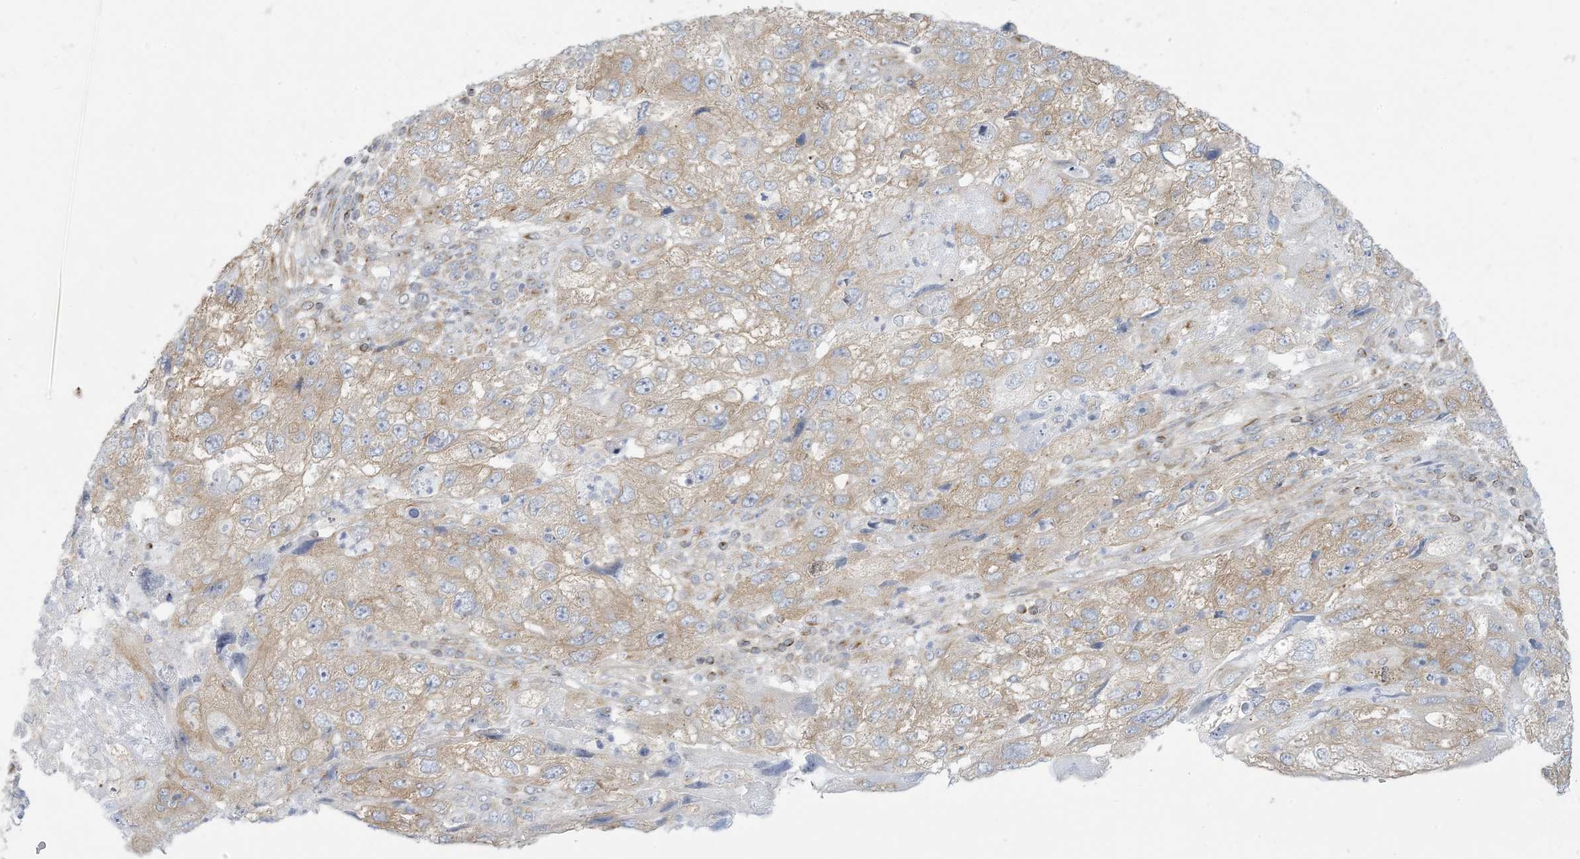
{"staining": {"intensity": "weak", "quantity": "25%-75%", "location": "cytoplasmic/membranous"}, "tissue": "endometrial cancer", "cell_type": "Tumor cells", "image_type": "cancer", "snomed": [{"axis": "morphology", "description": "Adenocarcinoma, NOS"}, {"axis": "topography", "description": "Endometrium"}], "caption": "High-power microscopy captured an immunohistochemistry (IHC) histopathology image of endometrial cancer (adenocarcinoma), revealing weak cytoplasmic/membranous expression in approximately 25%-75% of tumor cells. (Stains: DAB in brown, nuclei in blue, Microscopy: brightfield microscopy at high magnification).", "gene": "SLAMF9", "patient": {"sex": "female", "age": 49}}